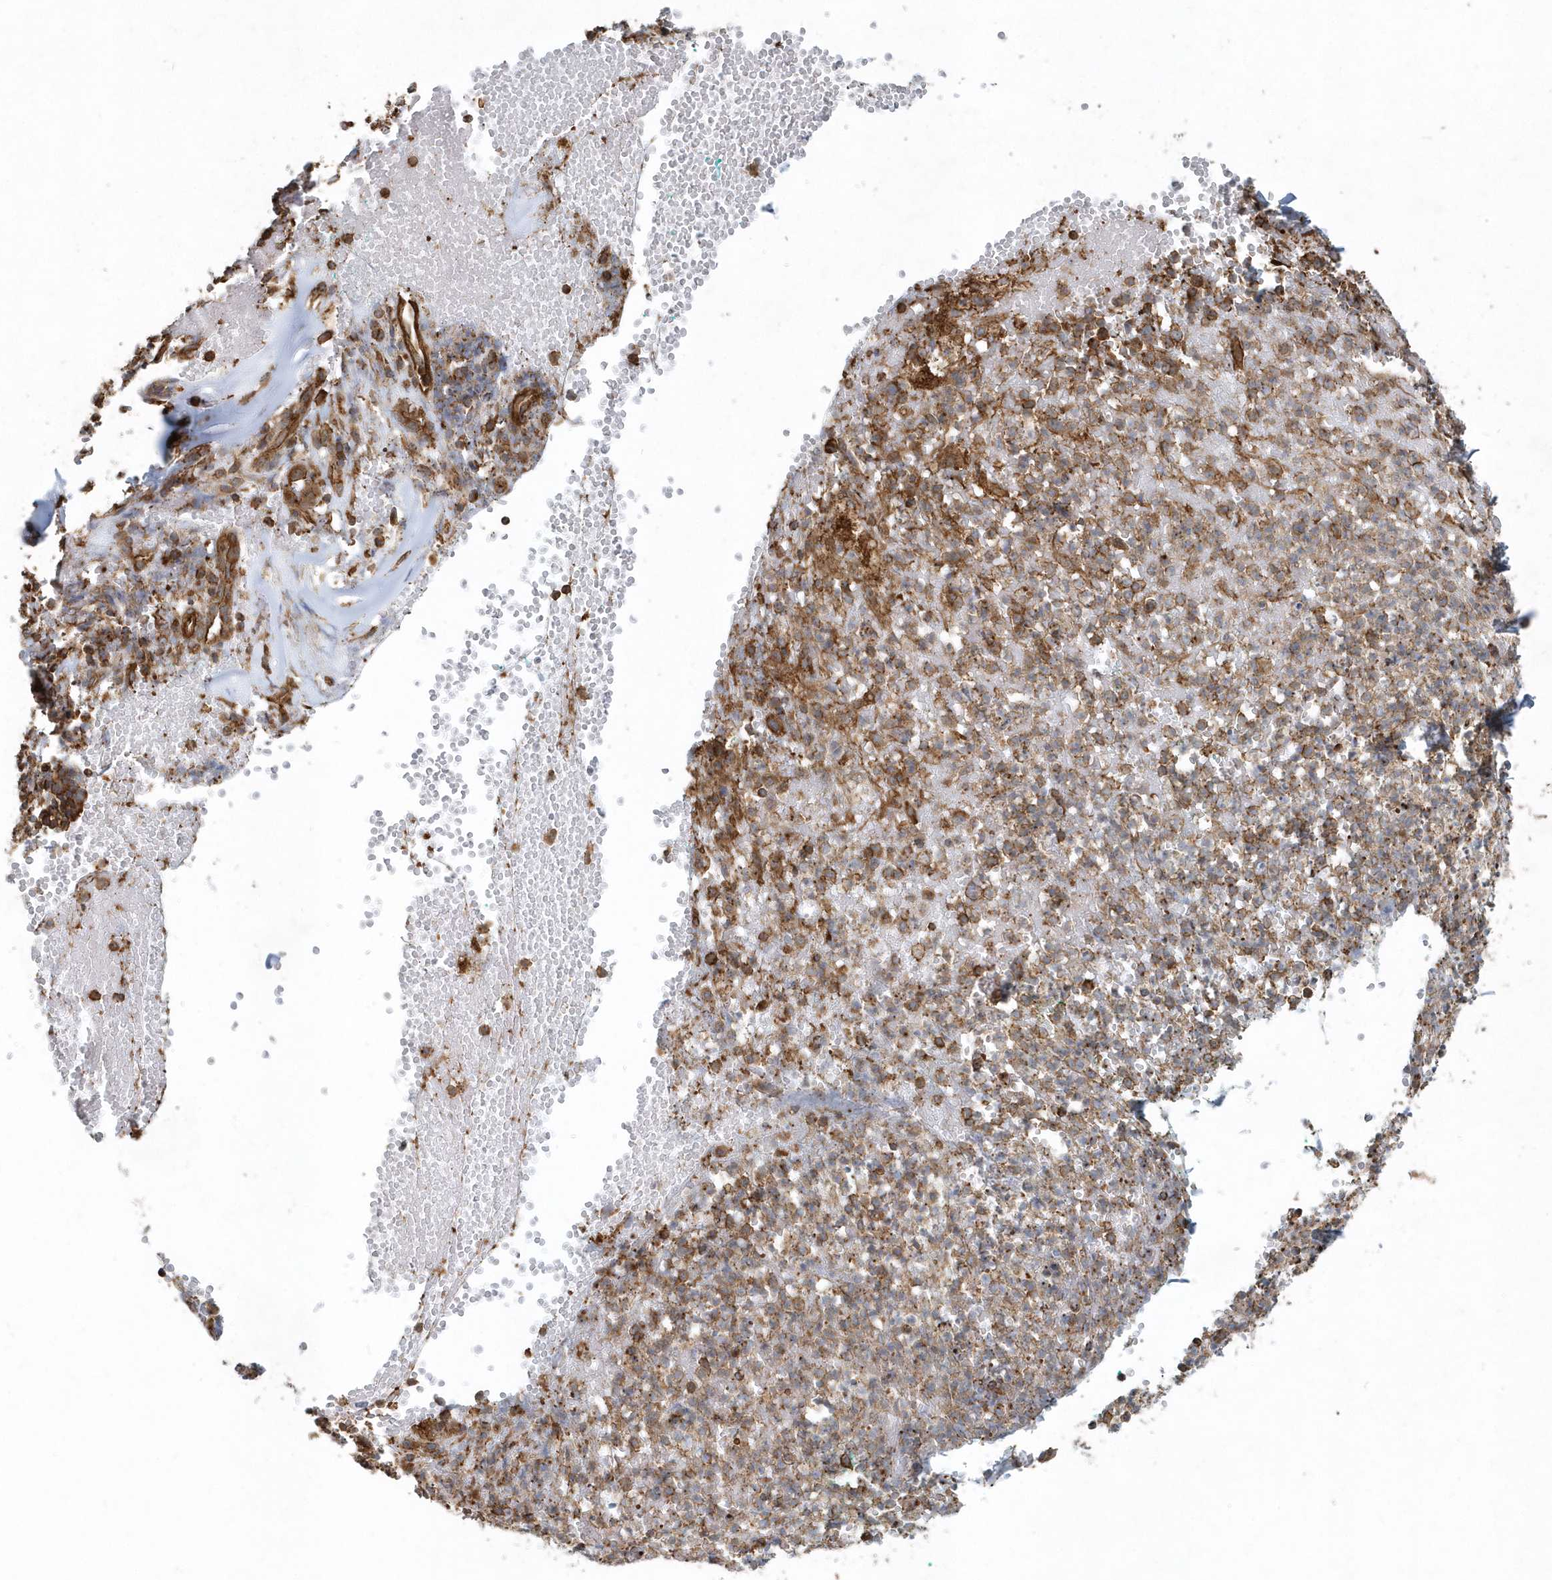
{"staining": {"intensity": "negative", "quantity": "none", "location": "none"}, "tissue": "adipose tissue", "cell_type": "Adipocytes", "image_type": "normal", "snomed": [{"axis": "morphology", "description": "Normal tissue, NOS"}, {"axis": "morphology", "description": "Basal cell carcinoma"}, {"axis": "topography", "description": "Cartilage tissue"}, {"axis": "topography", "description": "Nasopharynx"}, {"axis": "topography", "description": "Oral tissue"}], "caption": "Adipose tissue was stained to show a protein in brown. There is no significant positivity in adipocytes.", "gene": "MMUT", "patient": {"sex": "female", "age": 77}}